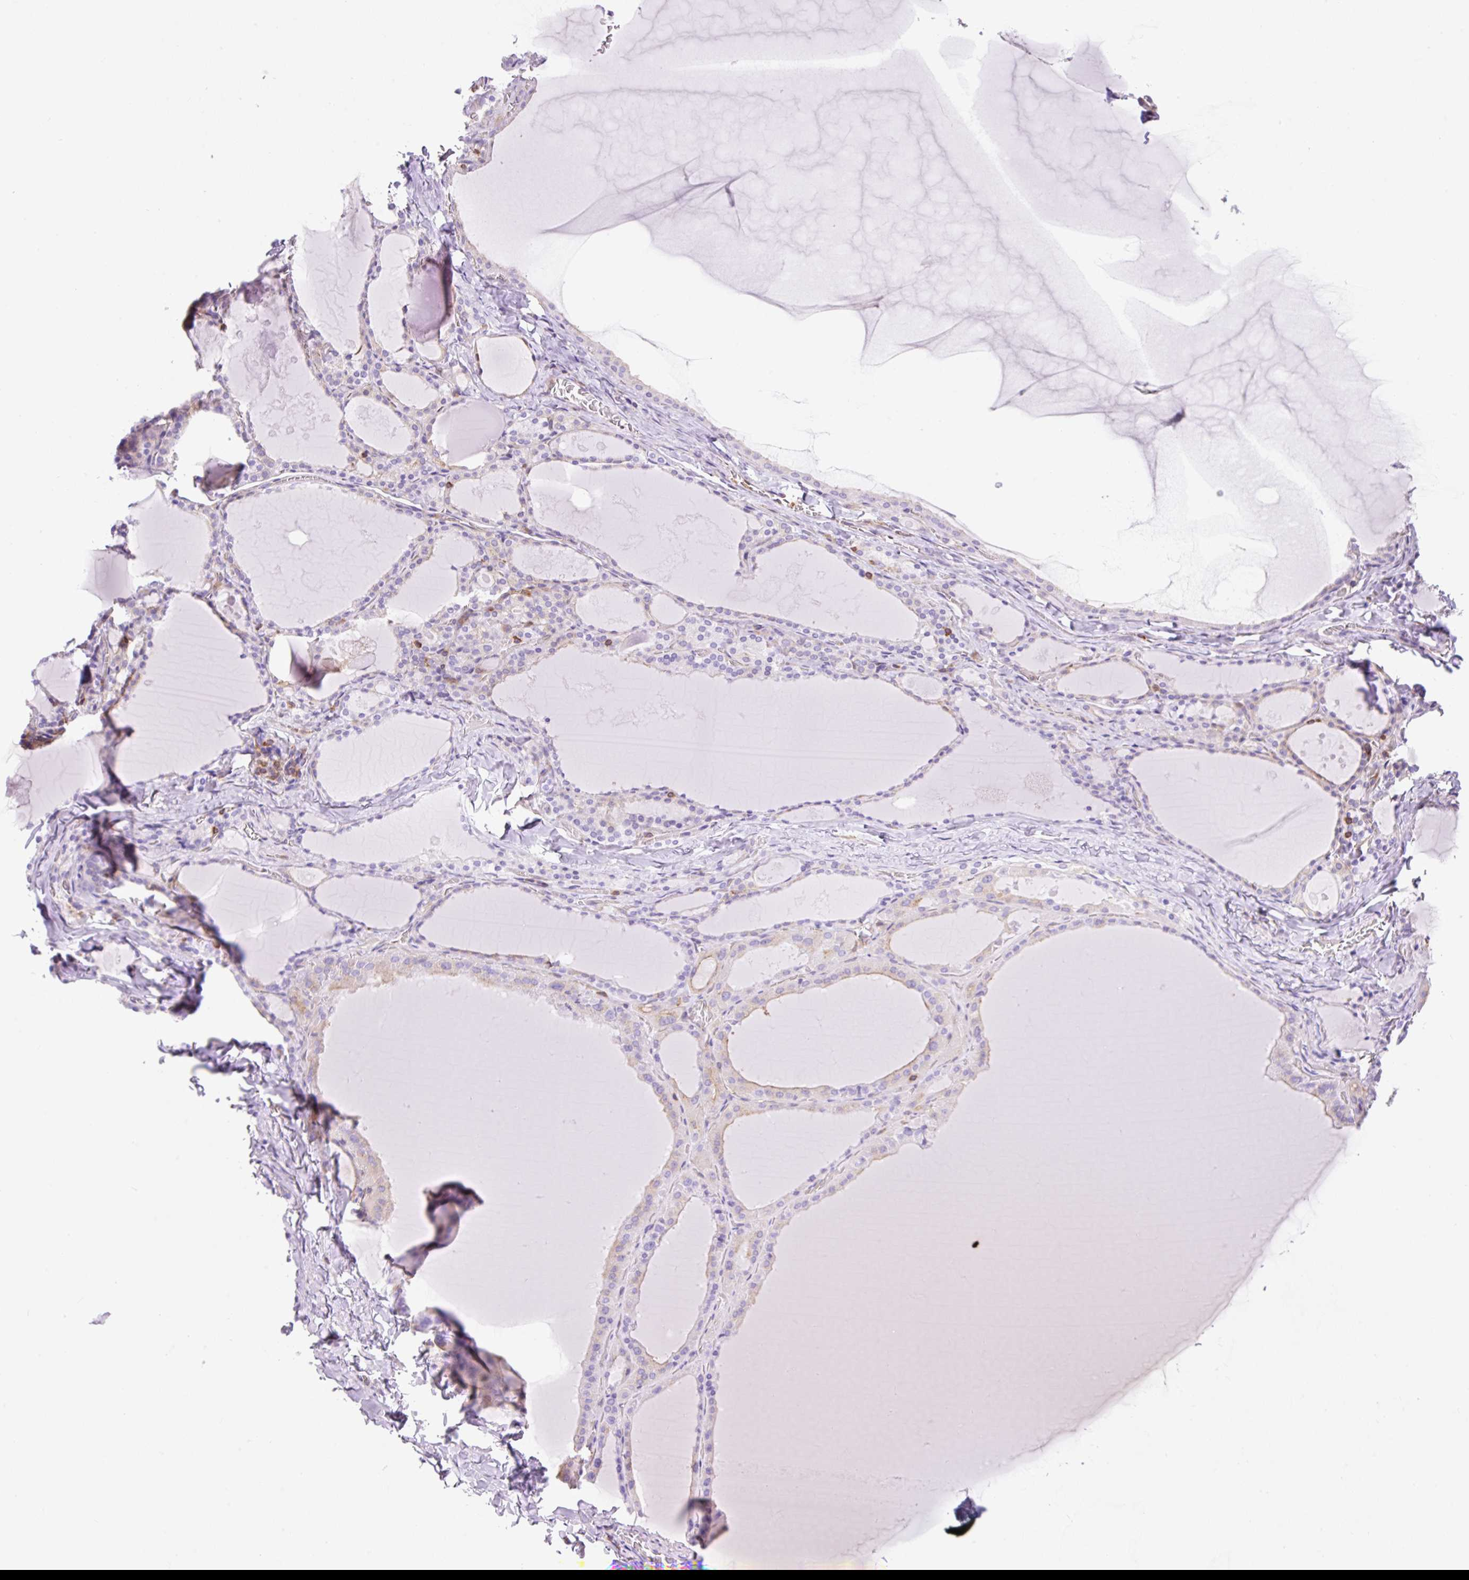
{"staining": {"intensity": "negative", "quantity": "none", "location": "none"}, "tissue": "thyroid gland", "cell_type": "Glandular cells", "image_type": "normal", "snomed": [{"axis": "morphology", "description": "Normal tissue, NOS"}, {"axis": "topography", "description": "Thyroid gland"}], "caption": "Immunohistochemistry (IHC) micrograph of benign thyroid gland: thyroid gland stained with DAB exhibits no significant protein expression in glandular cells.", "gene": "DNM2", "patient": {"sex": "male", "age": 56}}